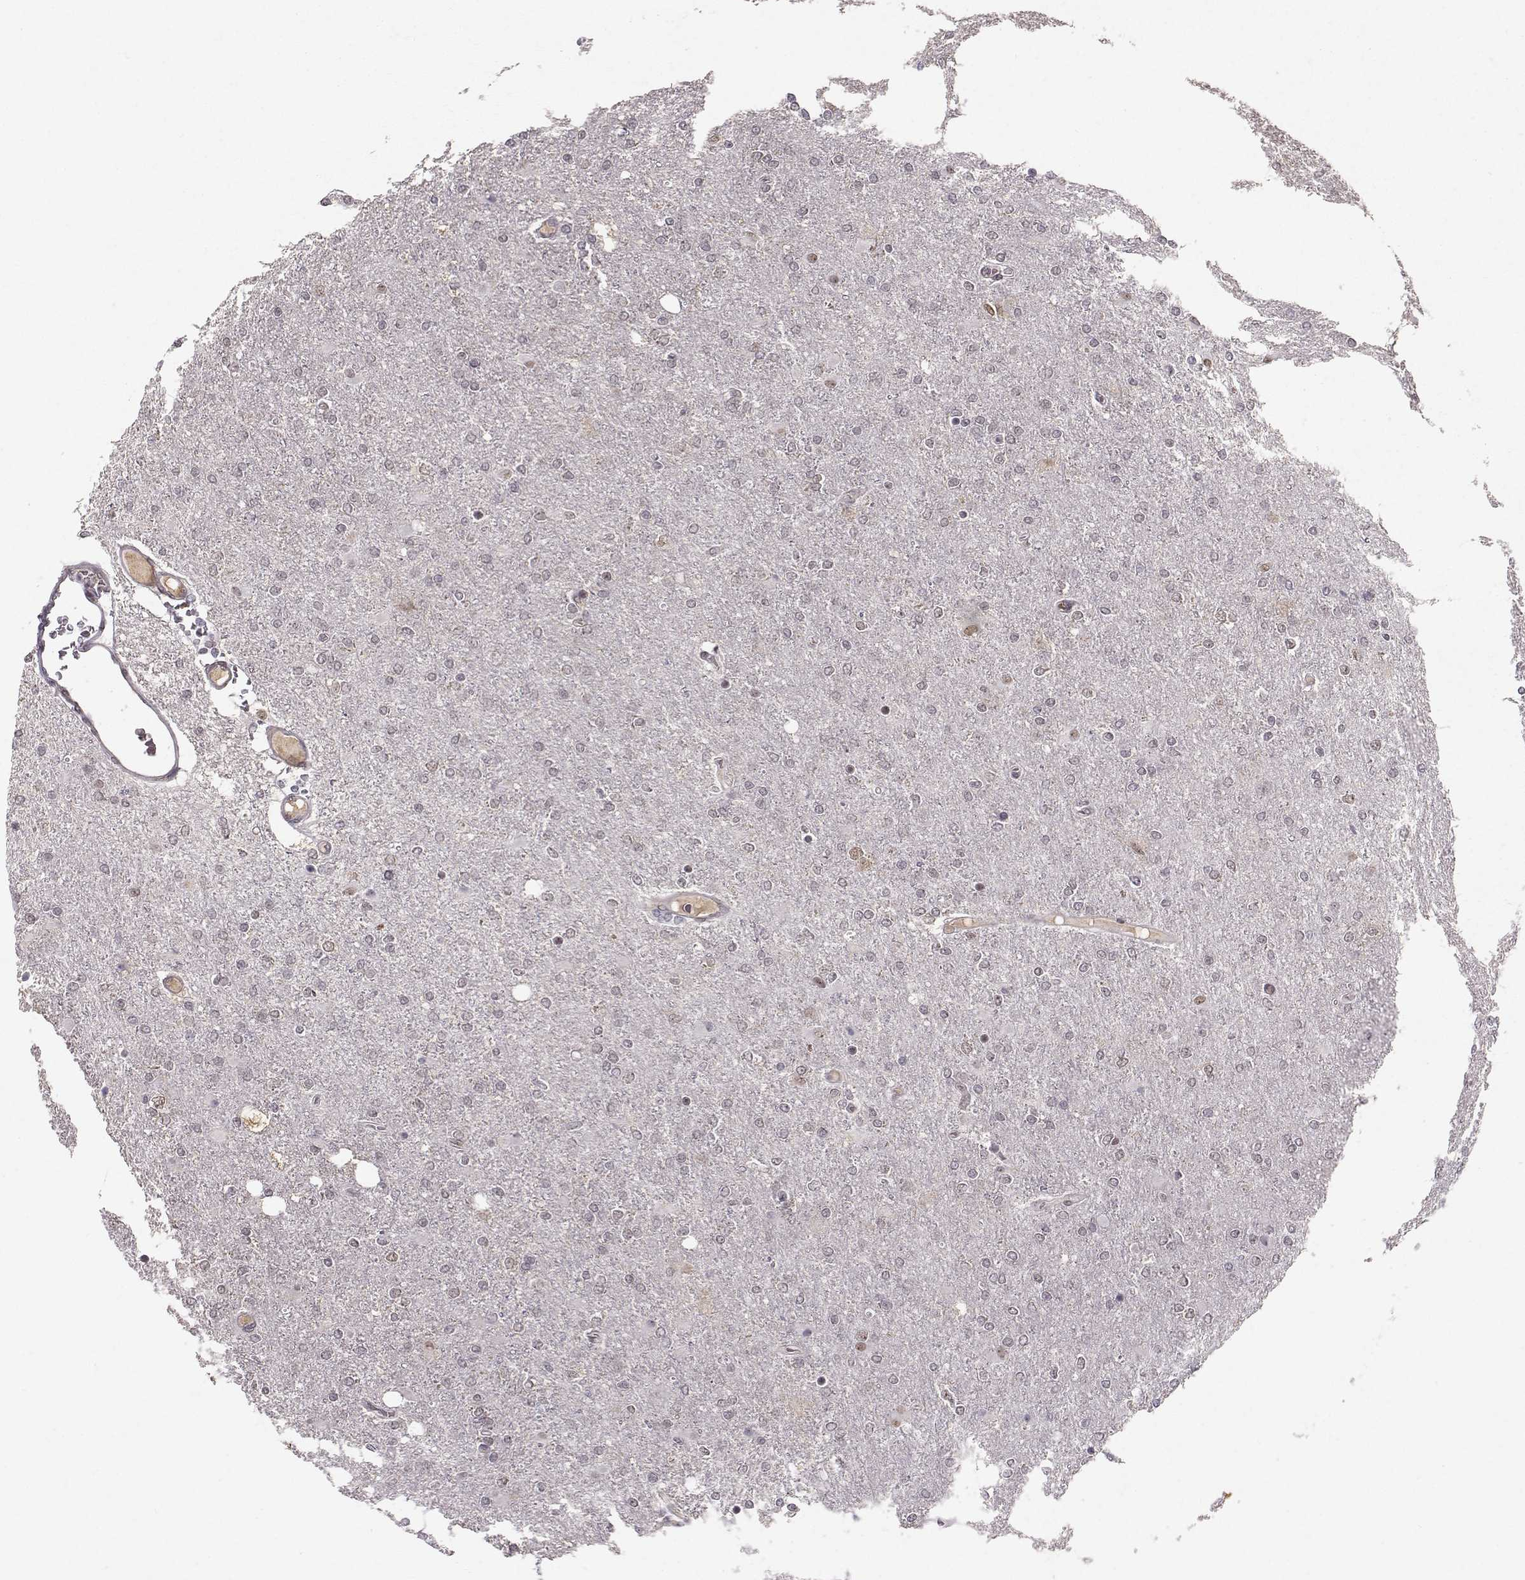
{"staining": {"intensity": "moderate", "quantity": "<25%", "location": "cytoplasmic/membranous"}, "tissue": "glioma", "cell_type": "Tumor cells", "image_type": "cancer", "snomed": [{"axis": "morphology", "description": "Glioma, malignant, High grade"}, {"axis": "topography", "description": "Cerebral cortex"}], "caption": "Approximately <25% of tumor cells in glioma exhibit moderate cytoplasmic/membranous protein staining as visualized by brown immunohistochemical staining.", "gene": "RPP38", "patient": {"sex": "male", "age": 70}}